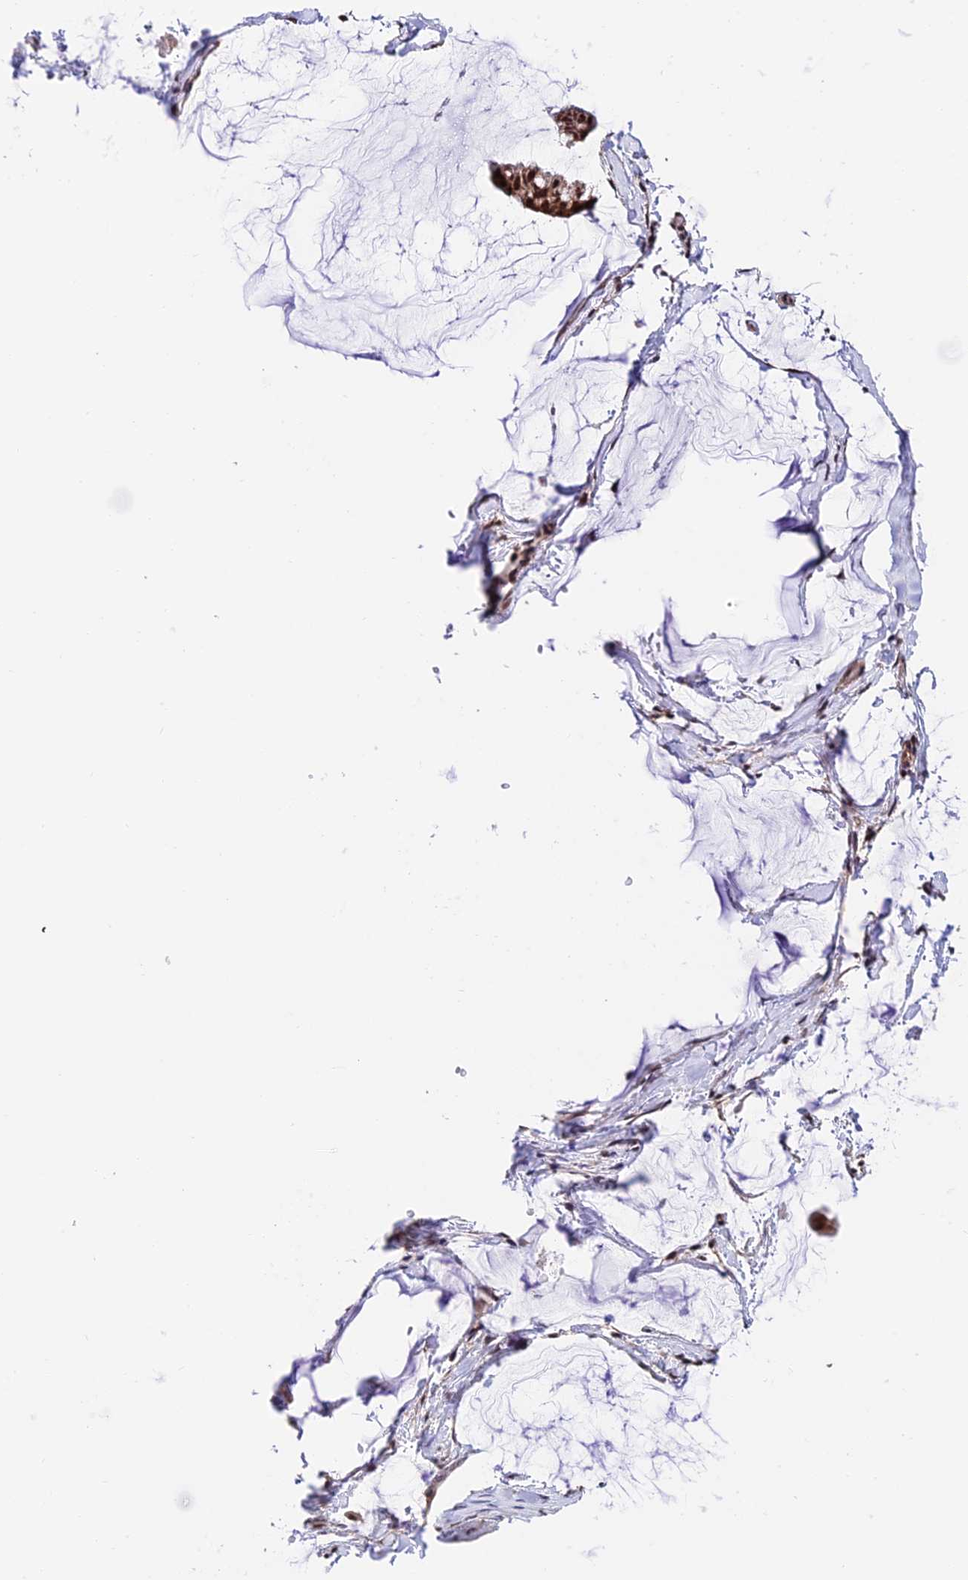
{"staining": {"intensity": "strong", "quantity": ">75%", "location": "nuclear"}, "tissue": "ovarian cancer", "cell_type": "Tumor cells", "image_type": "cancer", "snomed": [{"axis": "morphology", "description": "Cystadenocarcinoma, mucinous, NOS"}, {"axis": "topography", "description": "Ovary"}], "caption": "Tumor cells display high levels of strong nuclear positivity in approximately >75% of cells in human ovarian cancer.", "gene": "RBM42", "patient": {"sex": "female", "age": 73}}